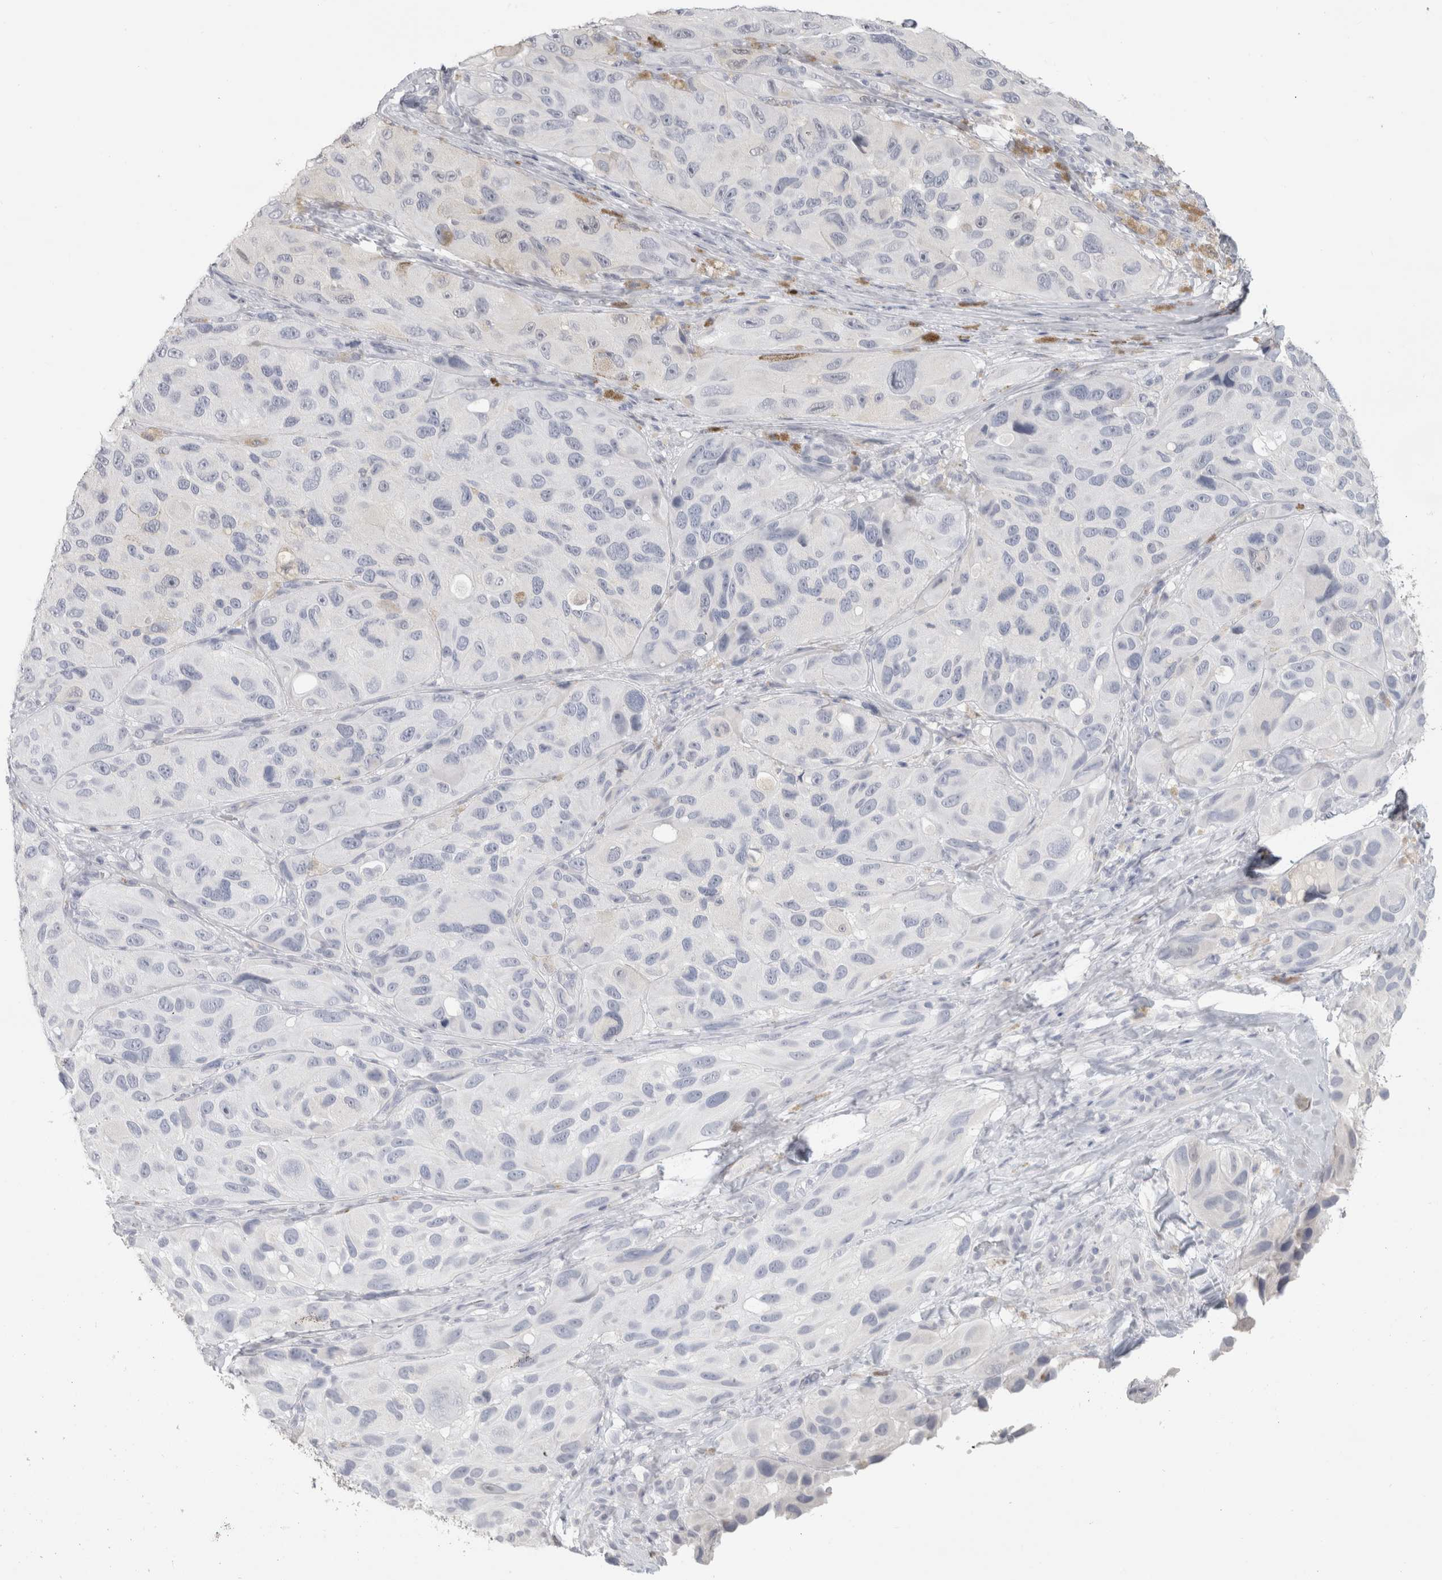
{"staining": {"intensity": "negative", "quantity": "none", "location": "none"}, "tissue": "melanoma", "cell_type": "Tumor cells", "image_type": "cancer", "snomed": [{"axis": "morphology", "description": "Malignant melanoma, NOS"}, {"axis": "topography", "description": "Skin"}], "caption": "Melanoma was stained to show a protein in brown. There is no significant staining in tumor cells. (Brightfield microscopy of DAB immunohistochemistry at high magnification).", "gene": "SLC6A1", "patient": {"sex": "female", "age": 73}}